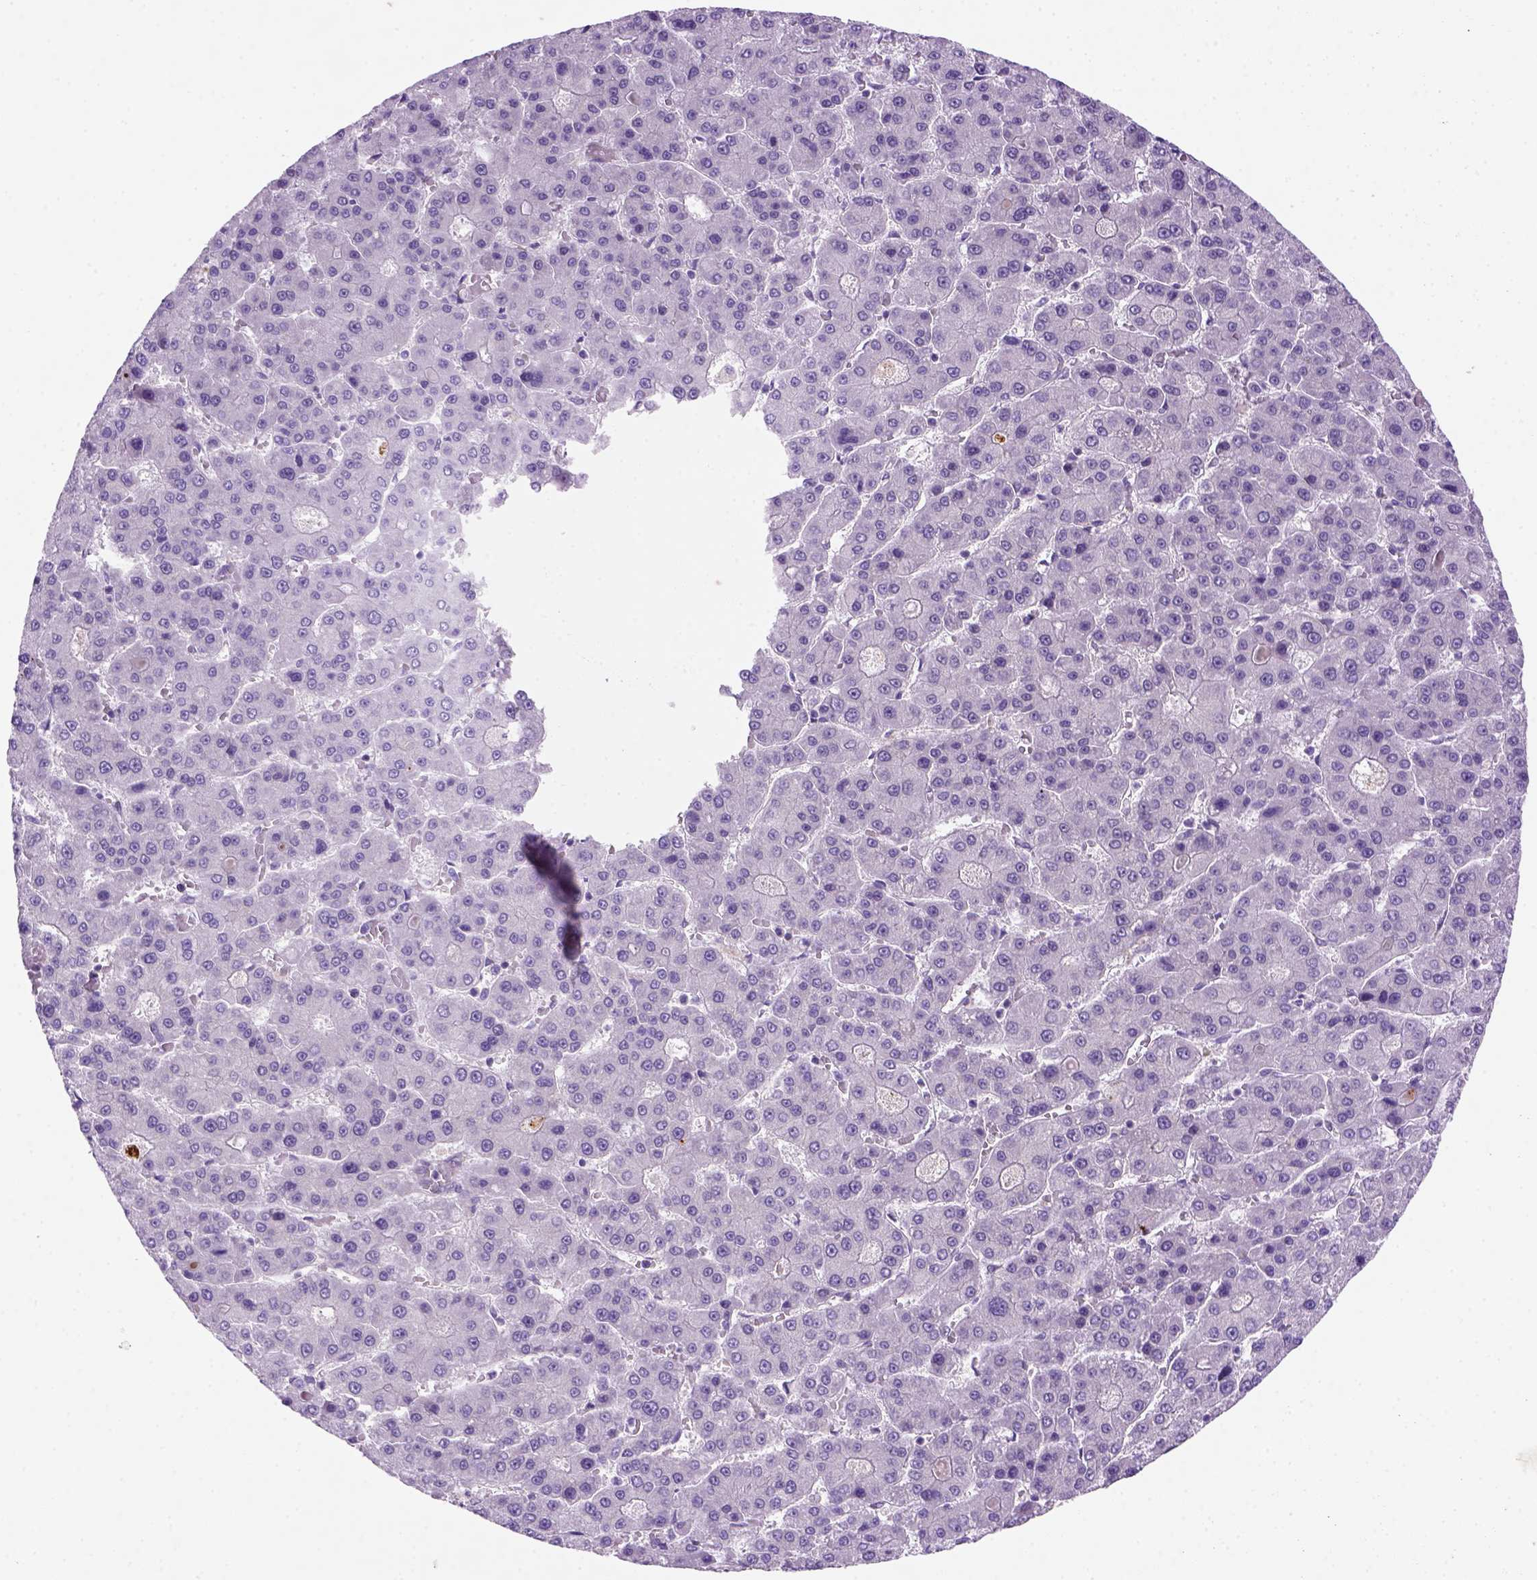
{"staining": {"intensity": "negative", "quantity": "none", "location": "none"}, "tissue": "liver cancer", "cell_type": "Tumor cells", "image_type": "cancer", "snomed": [{"axis": "morphology", "description": "Carcinoma, Hepatocellular, NOS"}, {"axis": "topography", "description": "Liver"}], "caption": "Immunohistochemistry (IHC) photomicrograph of neoplastic tissue: liver cancer (hepatocellular carcinoma) stained with DAB exhibits no significant protein positivity in tumor cells. (DAB IHC visualized using brightfield microscopy, high magnification).", "gene": "MGMT", "patient": {"sex": "male", "age": 70}}